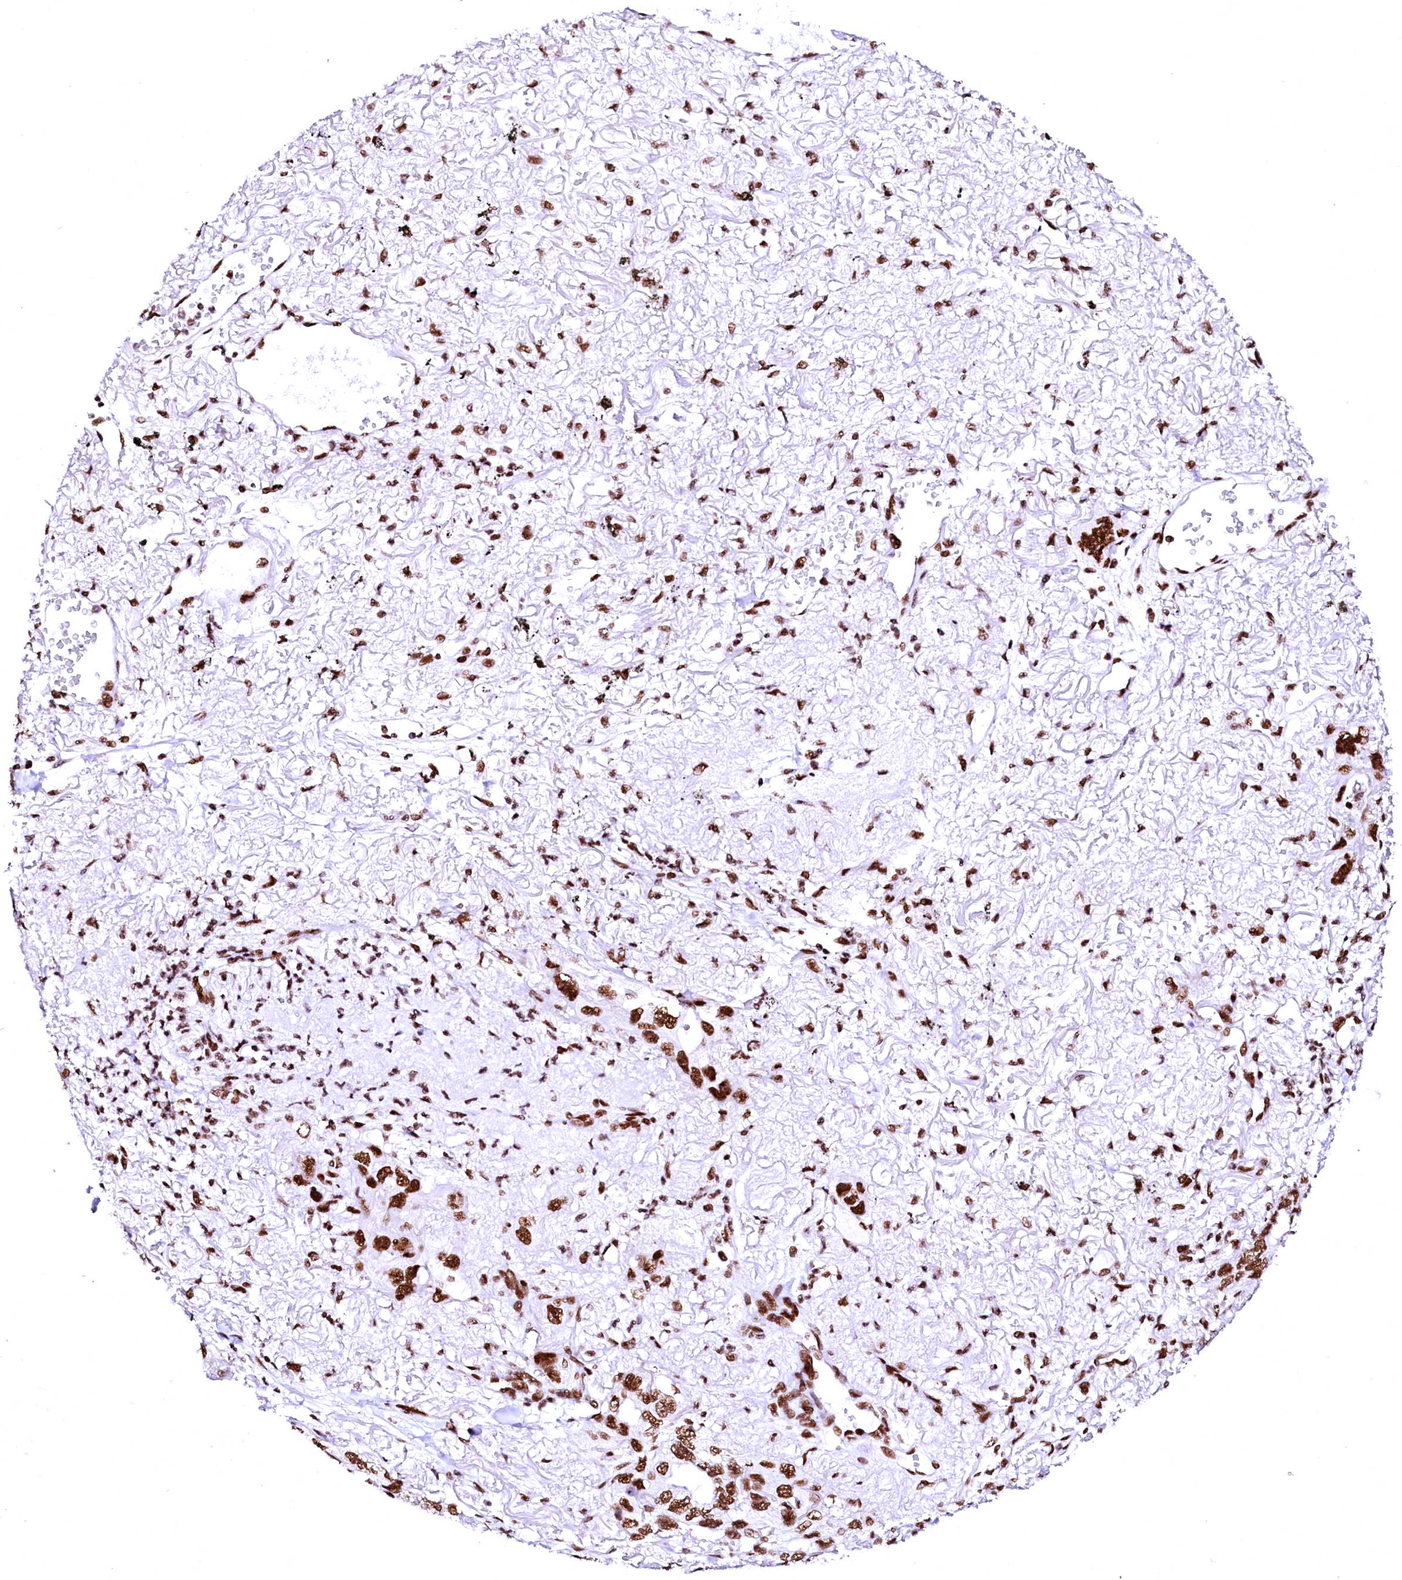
{"staining": {"intensity": "strong", "quantity": ">75%", "location": "nuclear"}, "tissue": "lung cancer", "cell_type": "Tumor cells", "image_type": "cancer", "snomed": [{"axis": "morphology", "description": "Squamous cell carcinoma, NOS"}, {"axis": "topography", "description": "Lung"}], "caption": "Tumor cells display strong nuclear staining in approximately >75% of cells in lung cancer. (DAB IHC, brown staining for protein, blue staining for nuclei).", "gene": "CPSF6", "patient": {"sex": "female", "age": 73}}